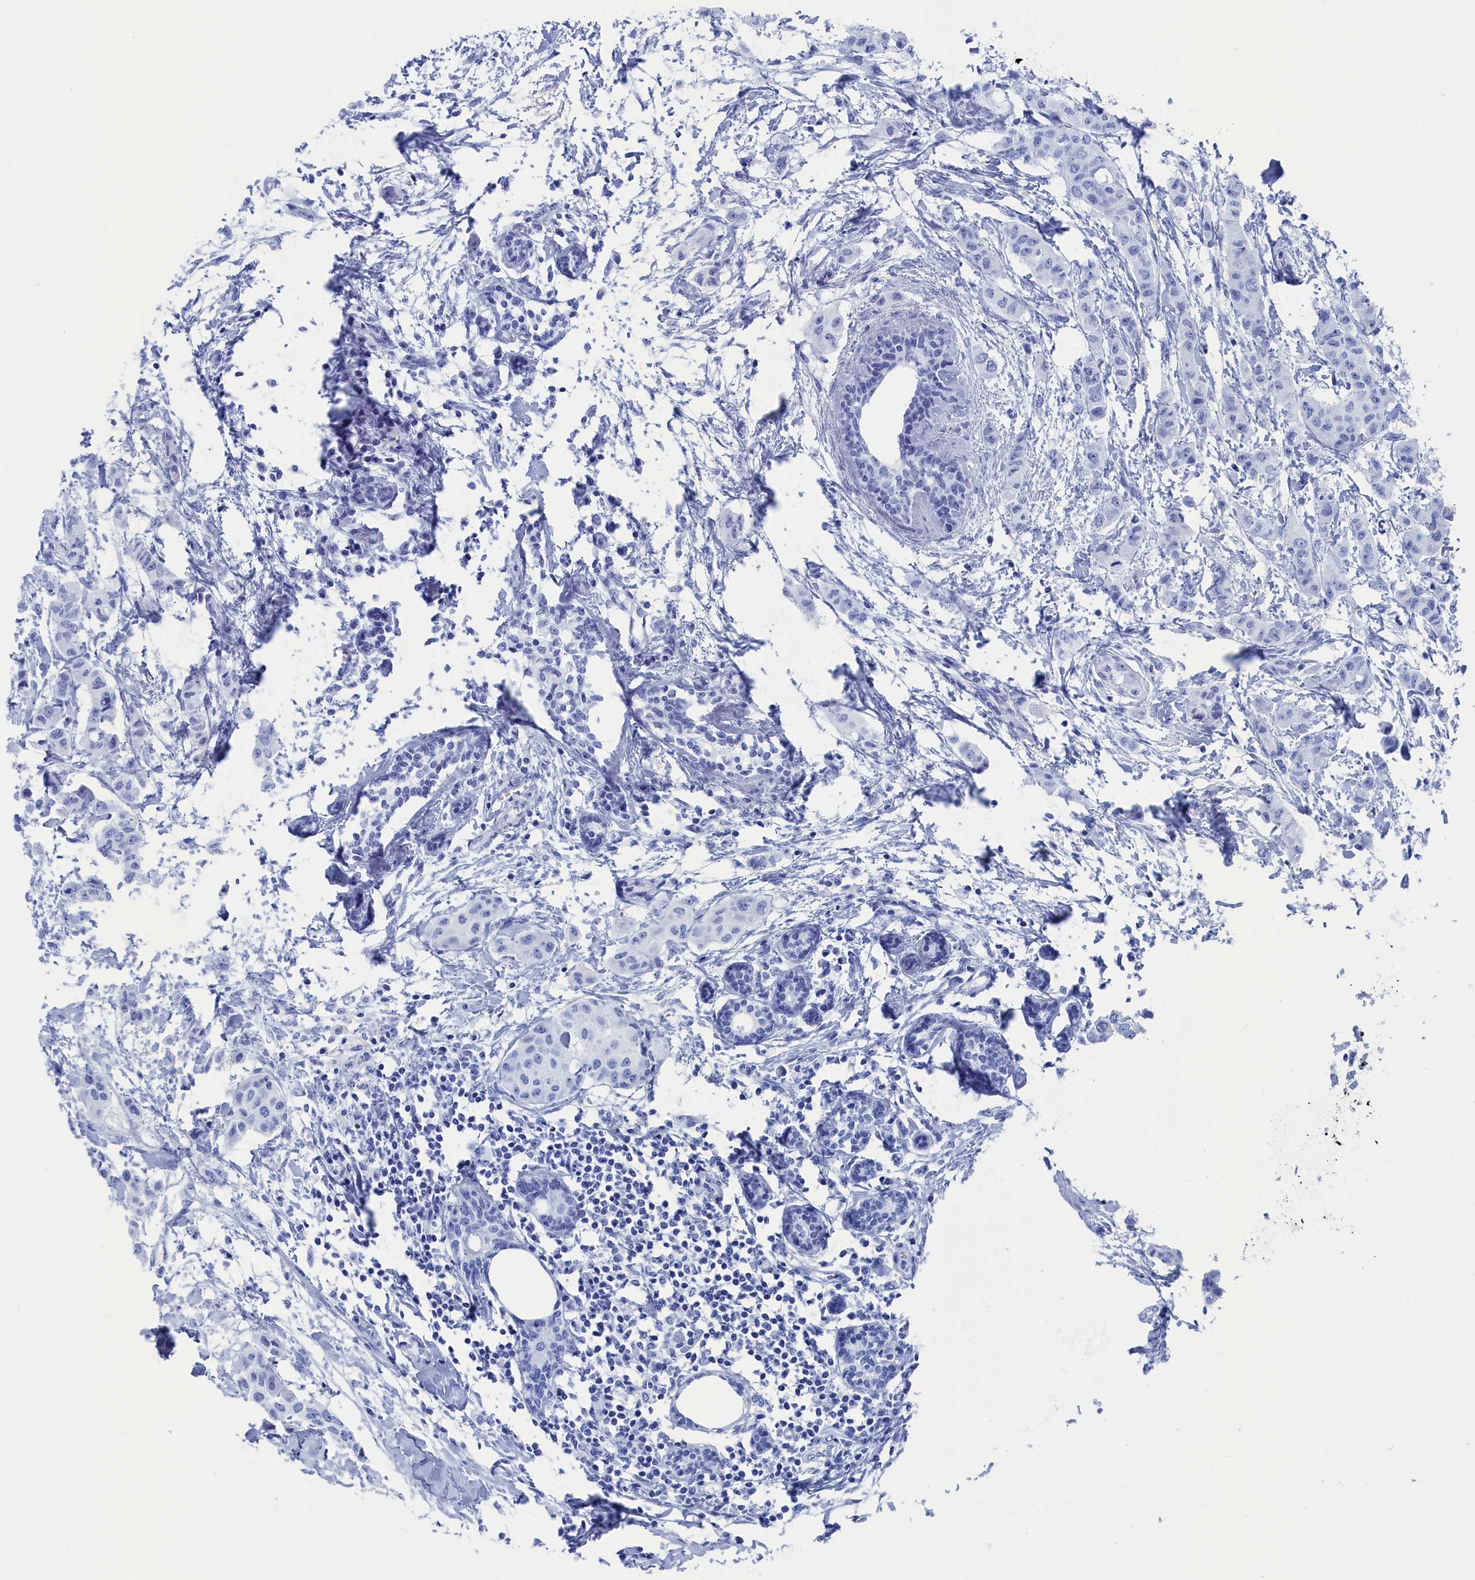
{"staining": {"intensity": "negative", "quantity": "none", "location": "none"}, "tissue": "breast cancer", "cell_type": "Tumor cells", "image_type": "cancer", "snomed": [{"axis": "morphology", "description": "Duct carcinoma"}, {"axis": "topography", "description": "Breast"}], "caption": "DAB (3,3'-diaminobenzidine) immunohistochemical staining of human breast invasive ductal carcinoma demonstrates no significant expression in tumor cells.", "gene": "CEND1", "patient": {"sex": "female", "age": 40}}